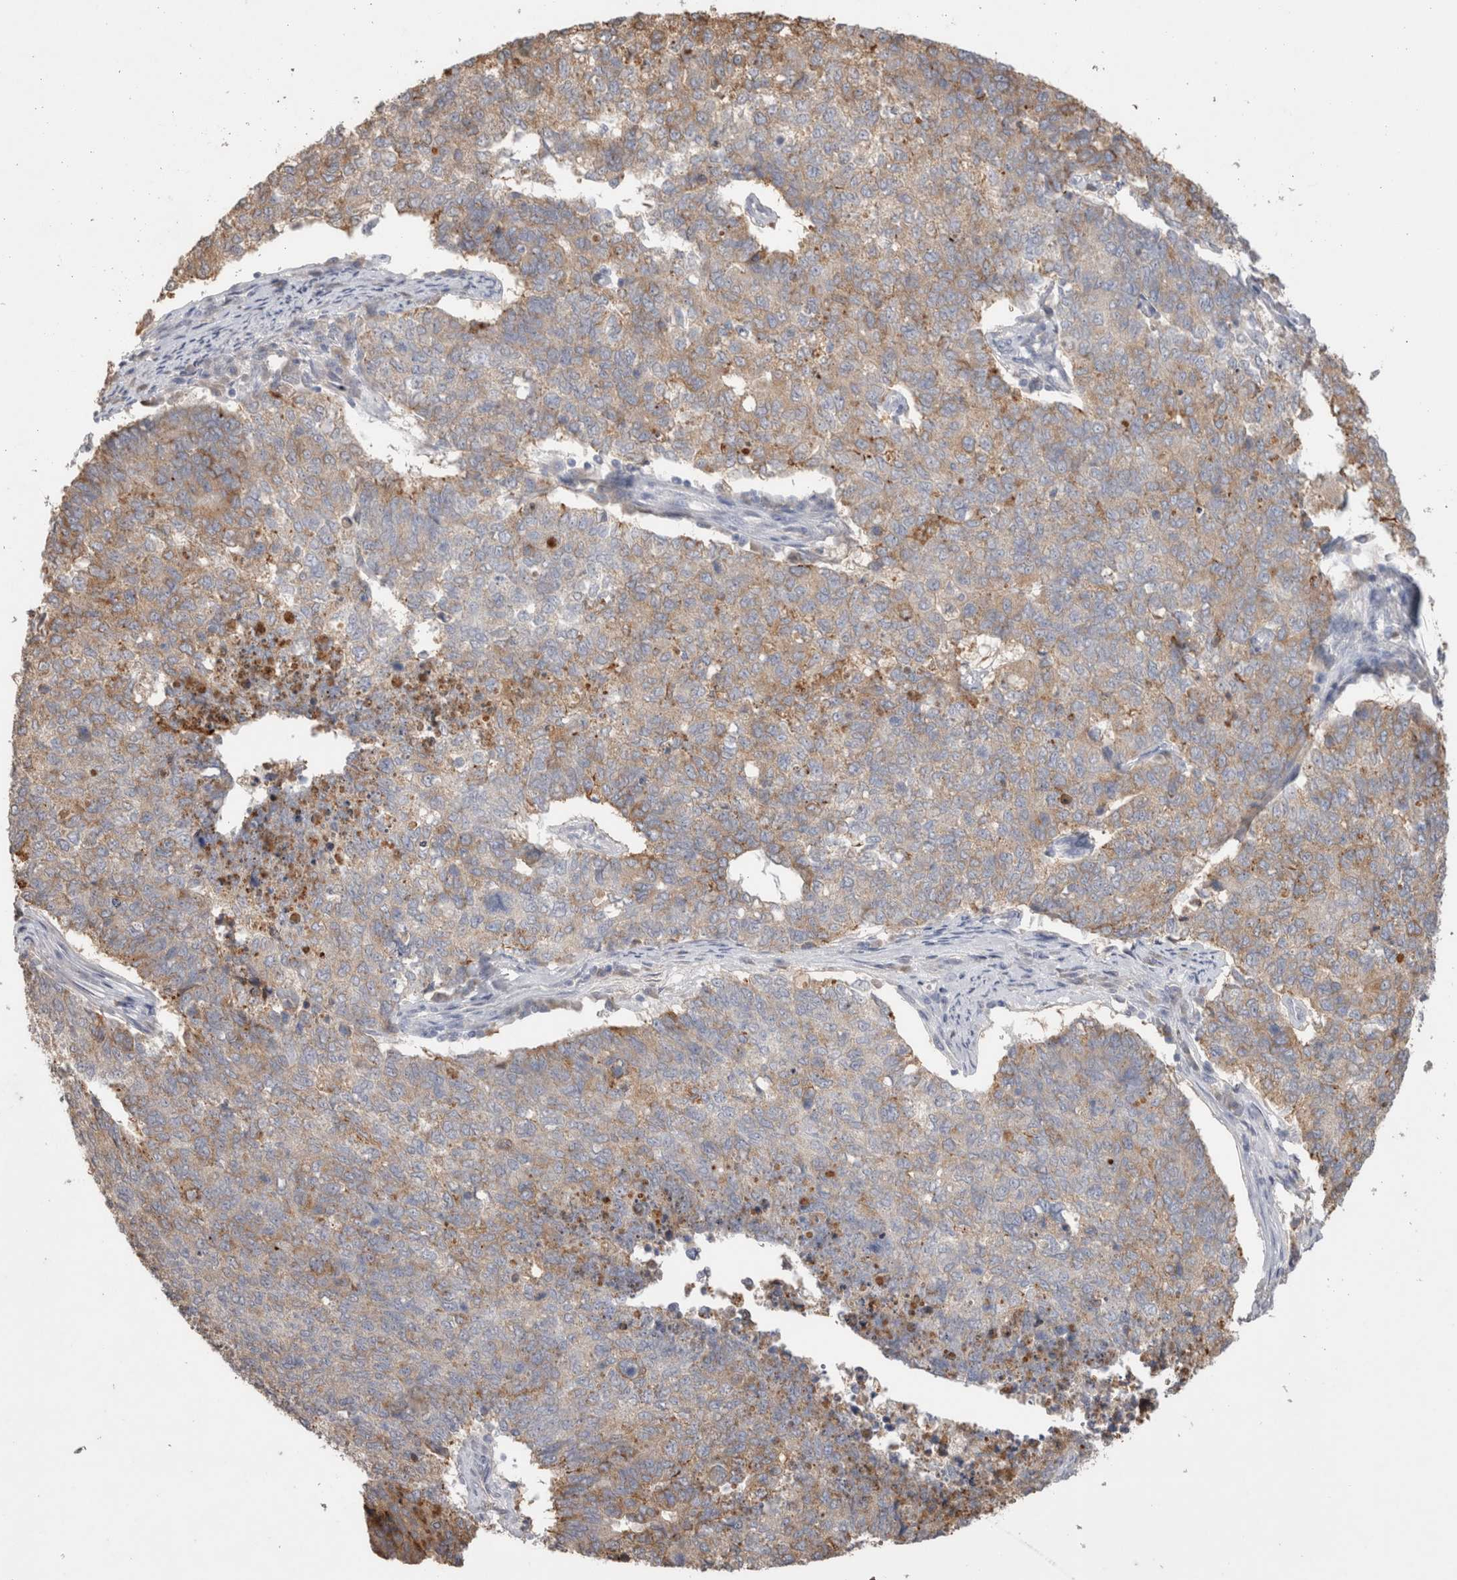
{"staining": {"intensity": "weak", "quantity": ">75%", "location": "cytoplasmic/membranous"}, "tissue": "cervical cancer", "cell_type": "Tumor cells", "image_type": "cancer", "snomed": [{"axis": "morphology", "description": "Squamous cell carcinoma, NOS"}, {"axis": "topography", "description": "Cervix"}], "caption": "Protein analysis of squamous cell carcinoma (cervical) tissue reveals weak cytoplasmic/membranous positivity in approximately >75% of tumor cells.", "gene": "NAALADL2", "patient": {"sex": "female", "age": 63}}